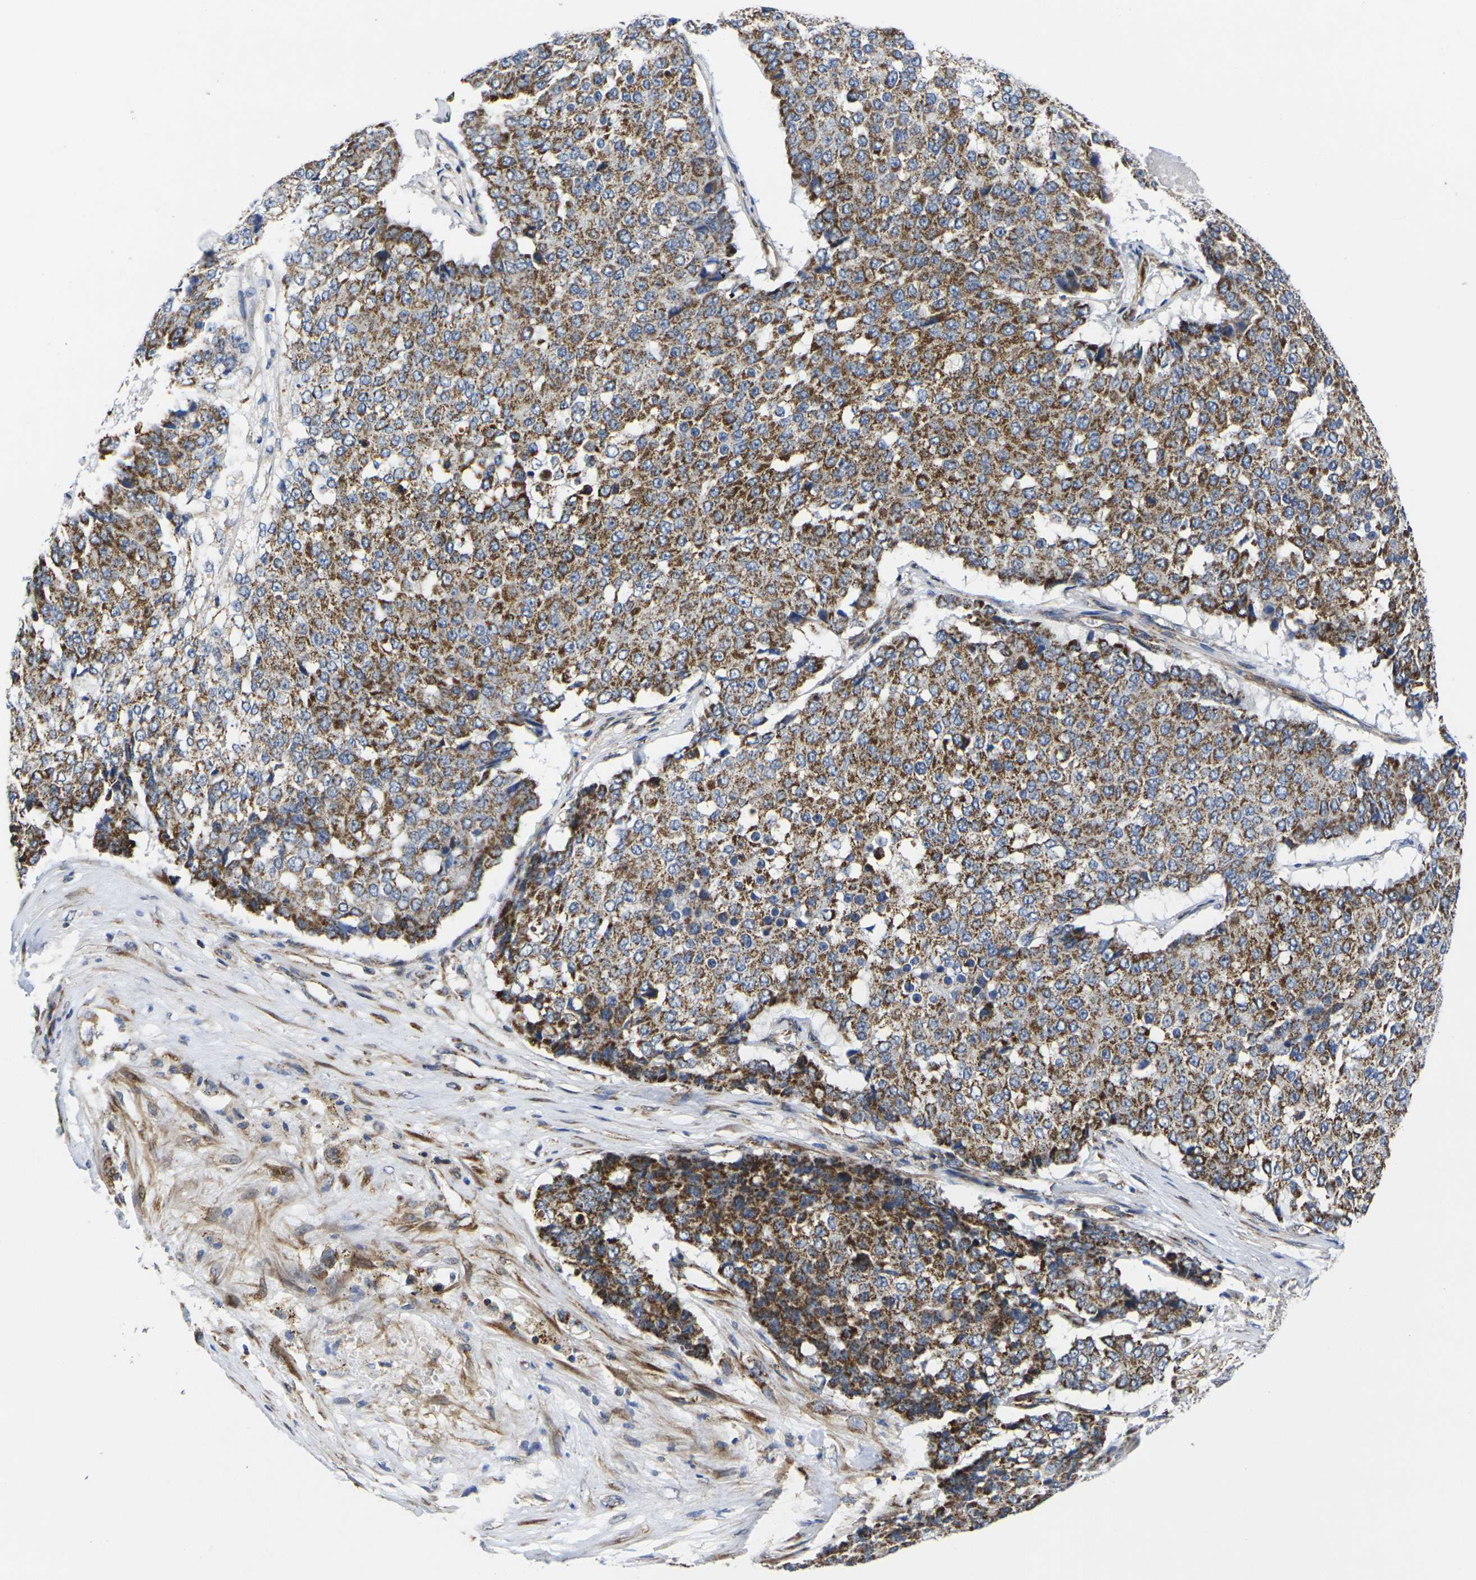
{"staining": {"intensity": "strong", "quantity": ">75%", "location": "cytoplasmic/membranous"}, "tissue": "pancreatic cancer", "cell_type": "Tumor cells", "image_type": "cancer", "snomed": [{"axis": "morphology", "description": "Adenocarcinoma, NOS"}, {"axis": "topography", "description": "Pancreas"}], "caption": "Immunohistochemistry (IHC) (DAB (3,3'-diaminobenzidine)) staining of pancreatic cancer reveals strong cytoplasmic/membranous protein staining in about >75% of tumor cells. (brown staining indicates protein expression, while blue staining denotes nuclei).", "gene": "P2RY11", "patient": {"sex": "male", "age": 50}}